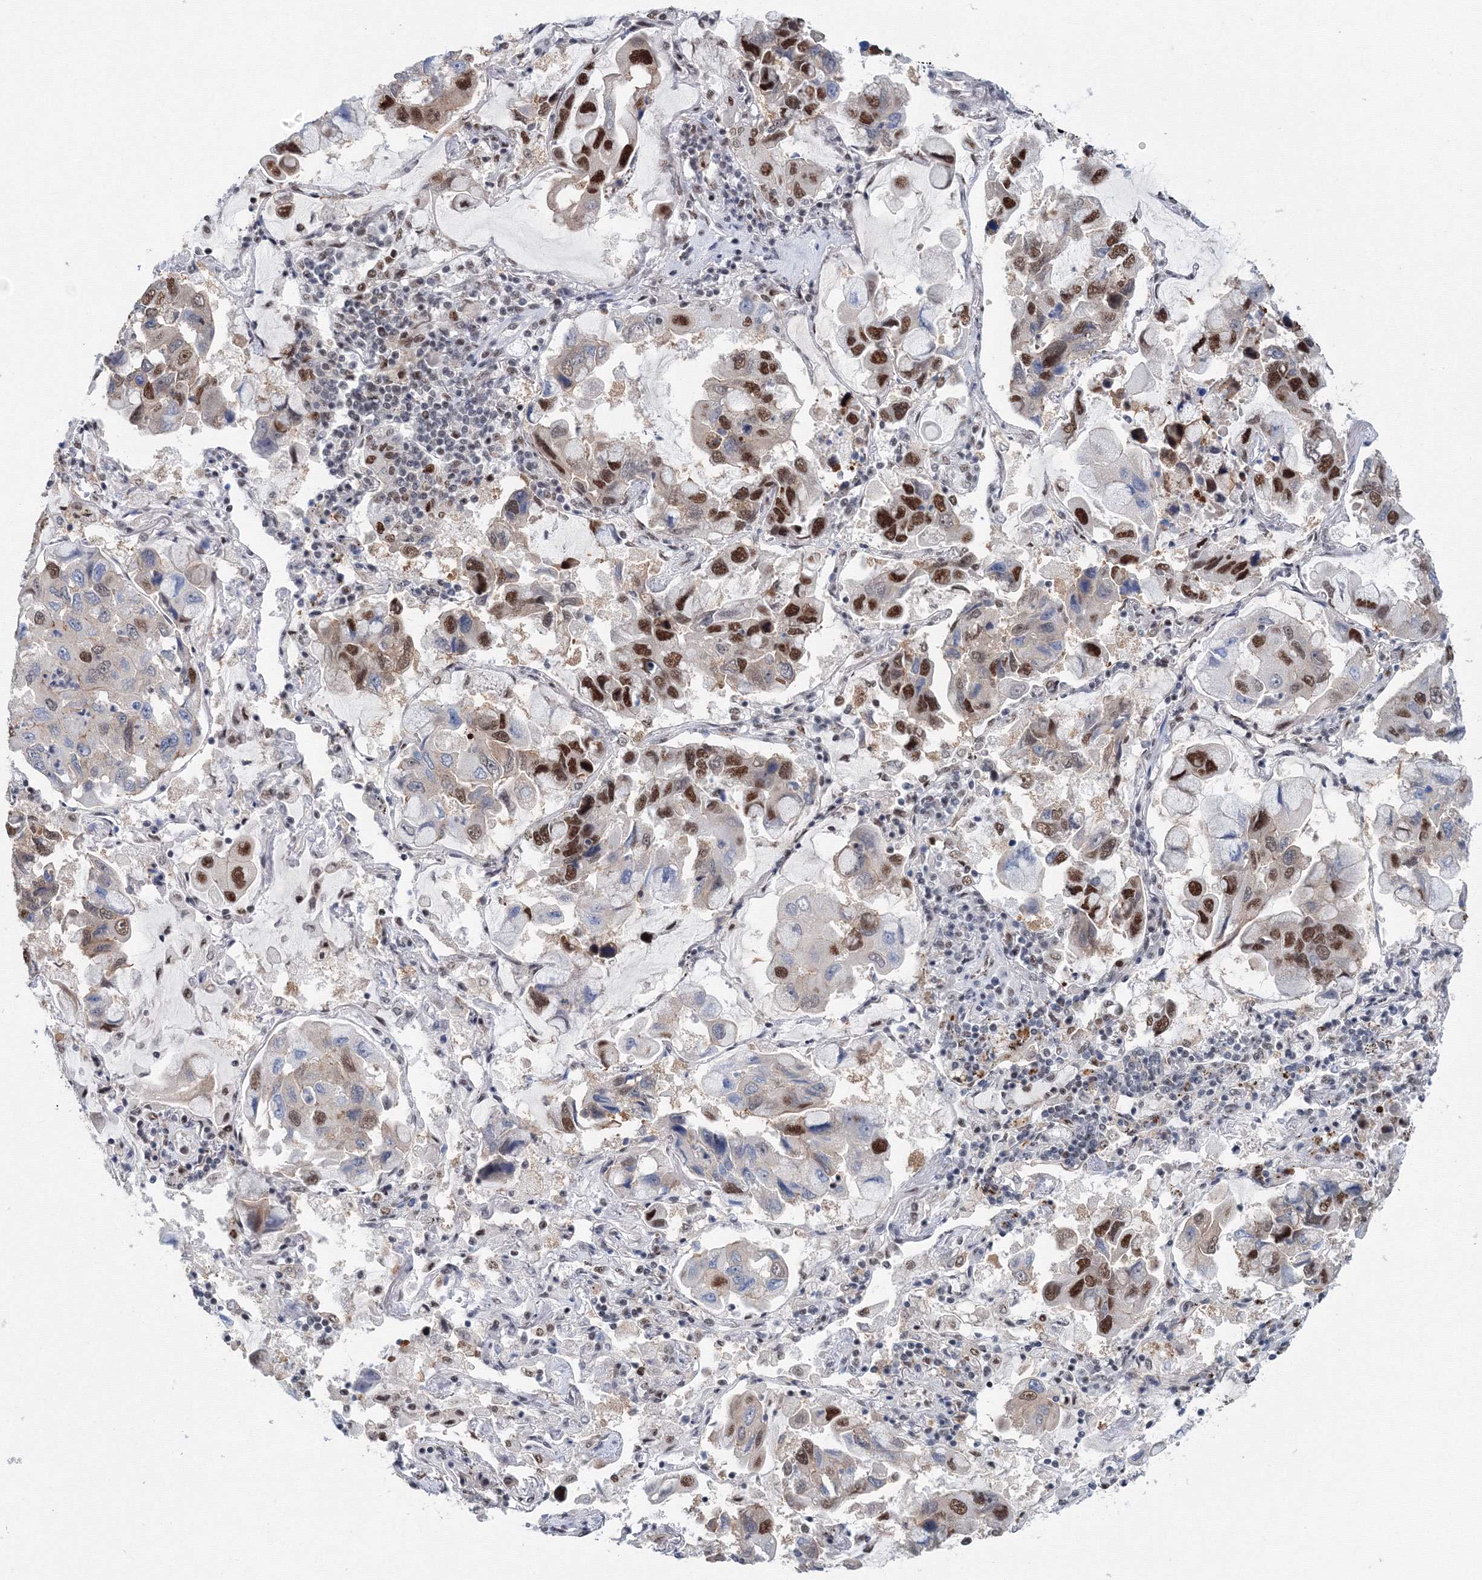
{"staining": {"intensity": "strong", "quantity": "25%-75%", "location": "nuclear"}, "tissue": "lung cancer", "cell_type": "Tumor cells", "image_type": "cancer", "snomed": [{"axis": "morphology", "description": "Adenocarcinoma, NOS"}, {"axis": "topography", "description": "Lung"}], "caption": "Adenocarcinoma (lung) stained with a protein marker displays strong staining in tumor cells.", "gene": "SF3B6", "patient": {"sex": "male", "age": 64}}